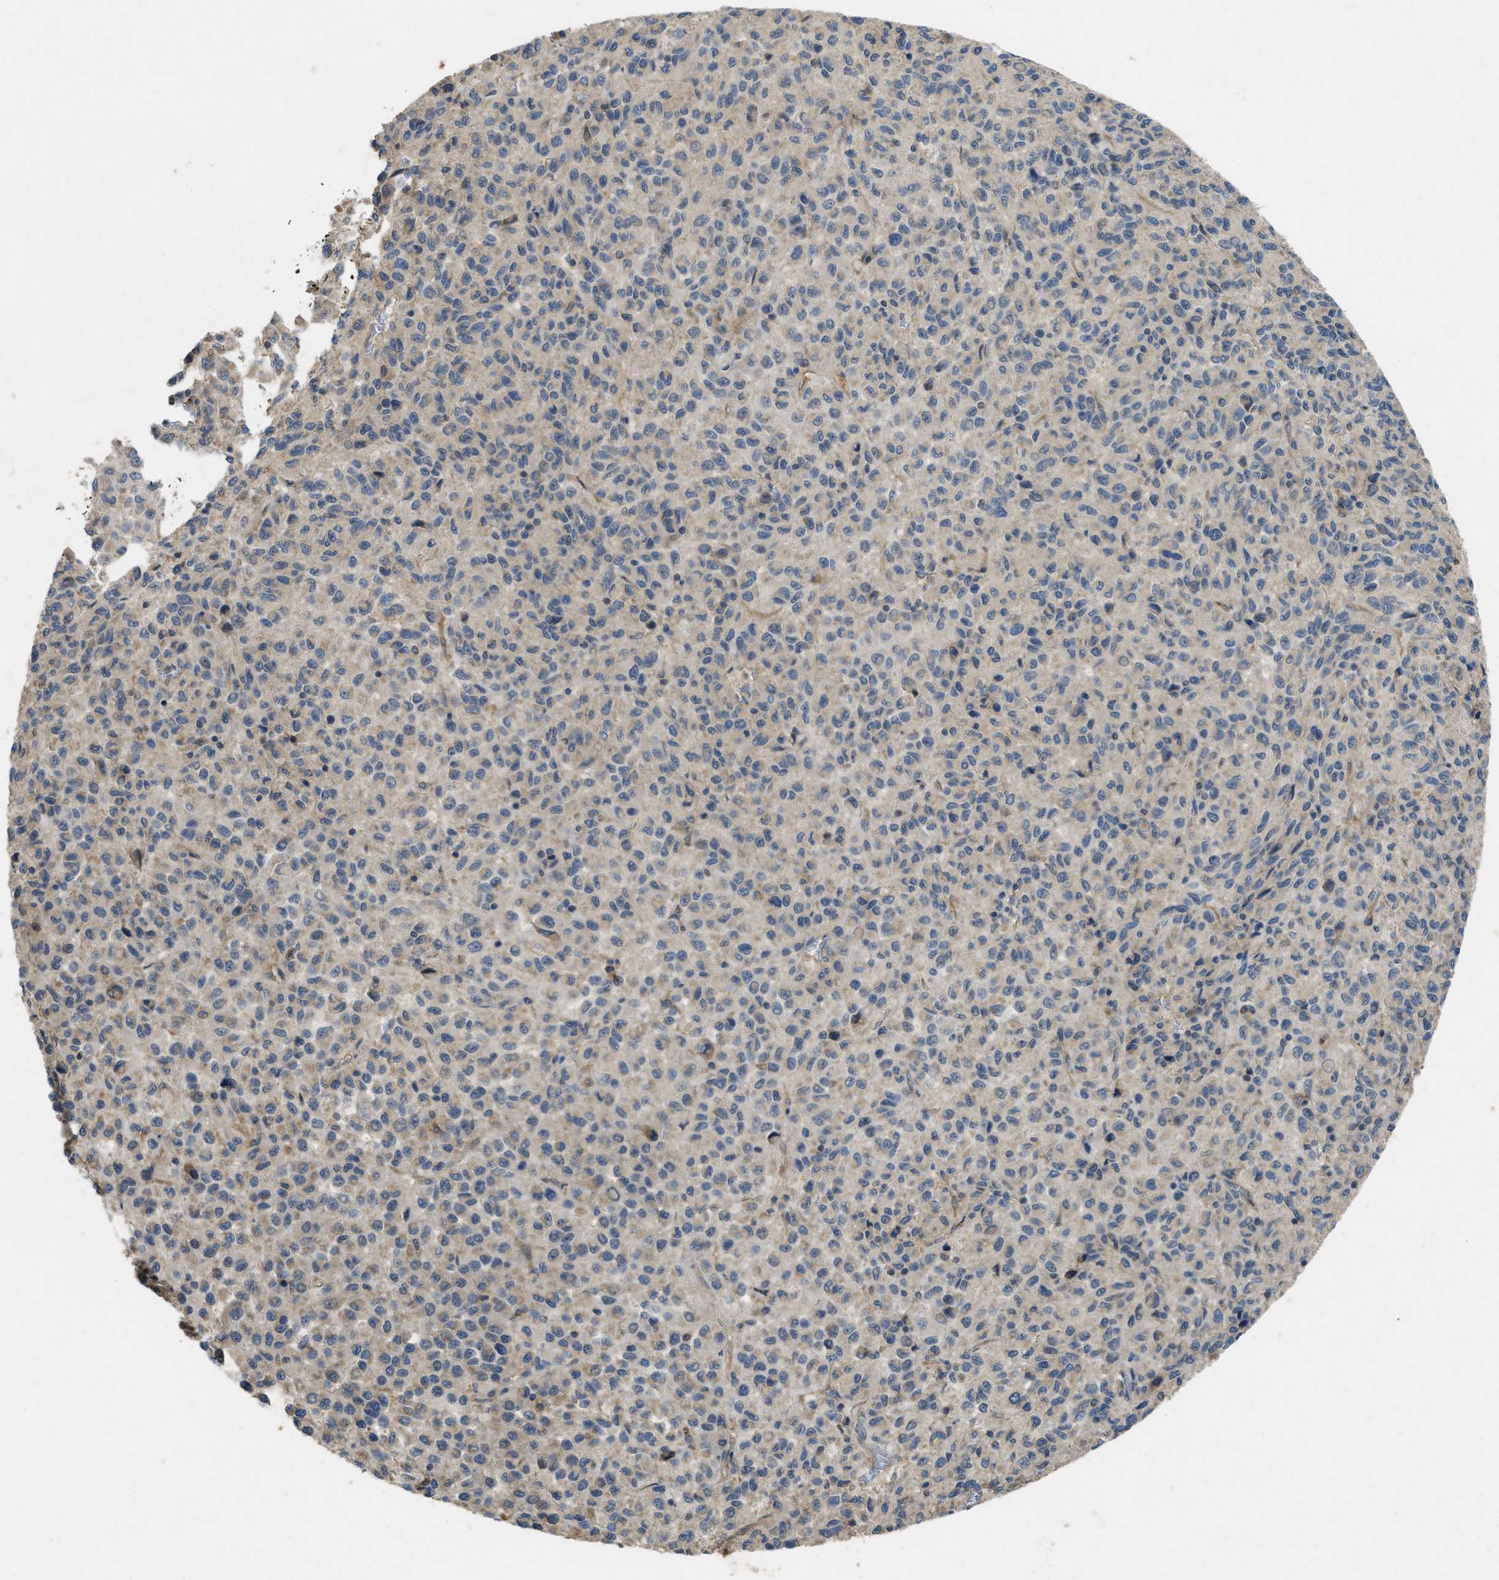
{"staining": {"intensity": "negative", "quantity": "none", "location": "none"}, "tissue": "melanoma", "cell_type": "Tumor cells", "image_type": "cancer", "snomed": [{"axis": "morphology", "description": "Malignant melanoma, Metastatic site"}, {"axis": "topography", "description": "Lung"}], "caption": "The immunohistochemistry (IHC) image has no significant expression in tumor cells of malignant melanoma (metastatic site) tissue. (Immunohistochemistry, brightfield microscopy, high magnification).", "gene": "PPP3CA", "patient": {"sex": "male", "age": 64}}